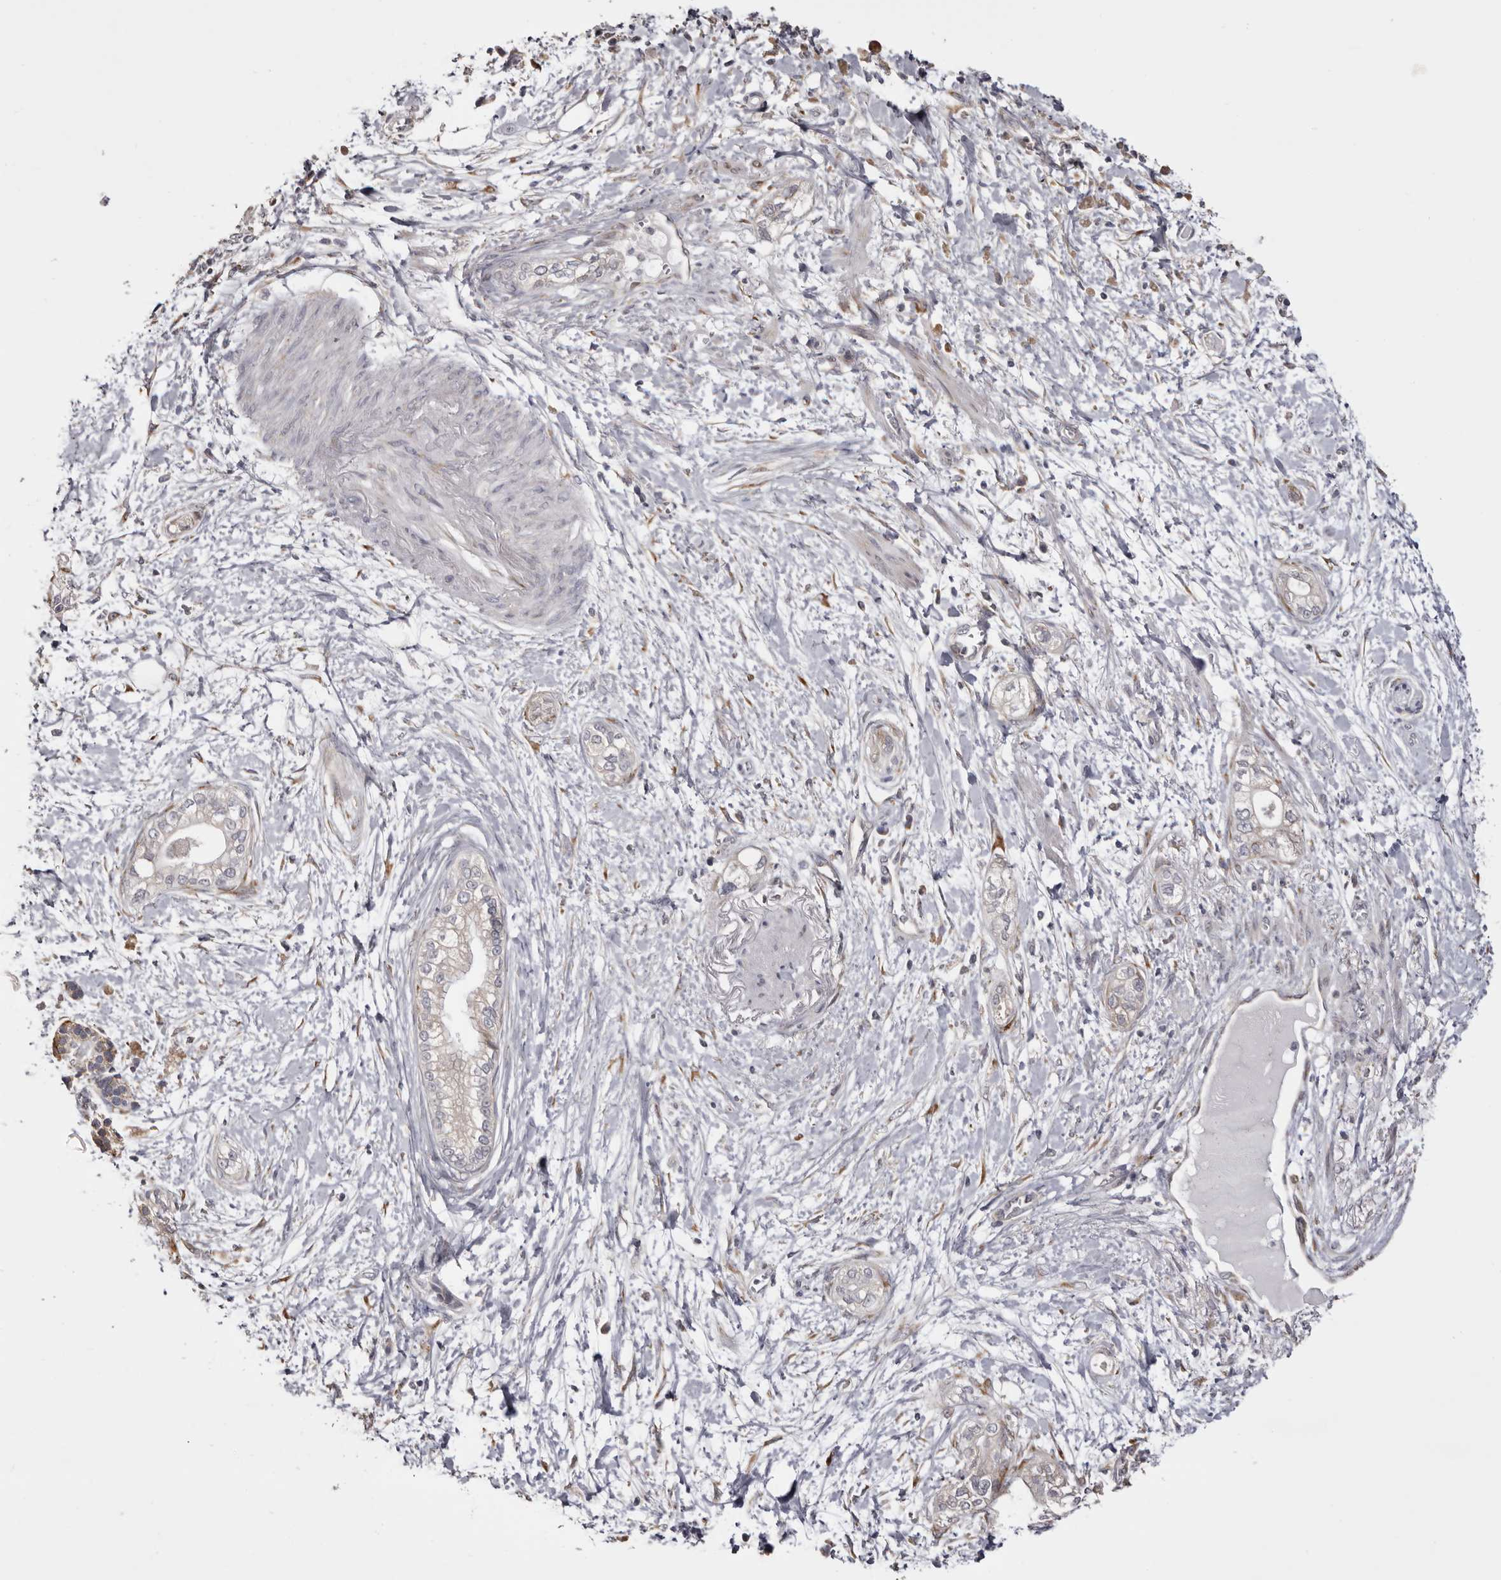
{"staining": {"intensity": "negative", "quantity": "none", "location": "none"}, "tissue": "pancreatic cancer", "cell_type": "Tumor cells", "image_type": "cancer", "snomed": [{"axis": "morphology", "description": "Adenocarcinoma, NOS"}, {"axis": "topography", "description": "Pancreas"}], "caption": "IHC of human pancreatic cancer reveals no expression in tumor cells.", "gene": "PIGX", "patient": {"sex": "male", "age": 68}}